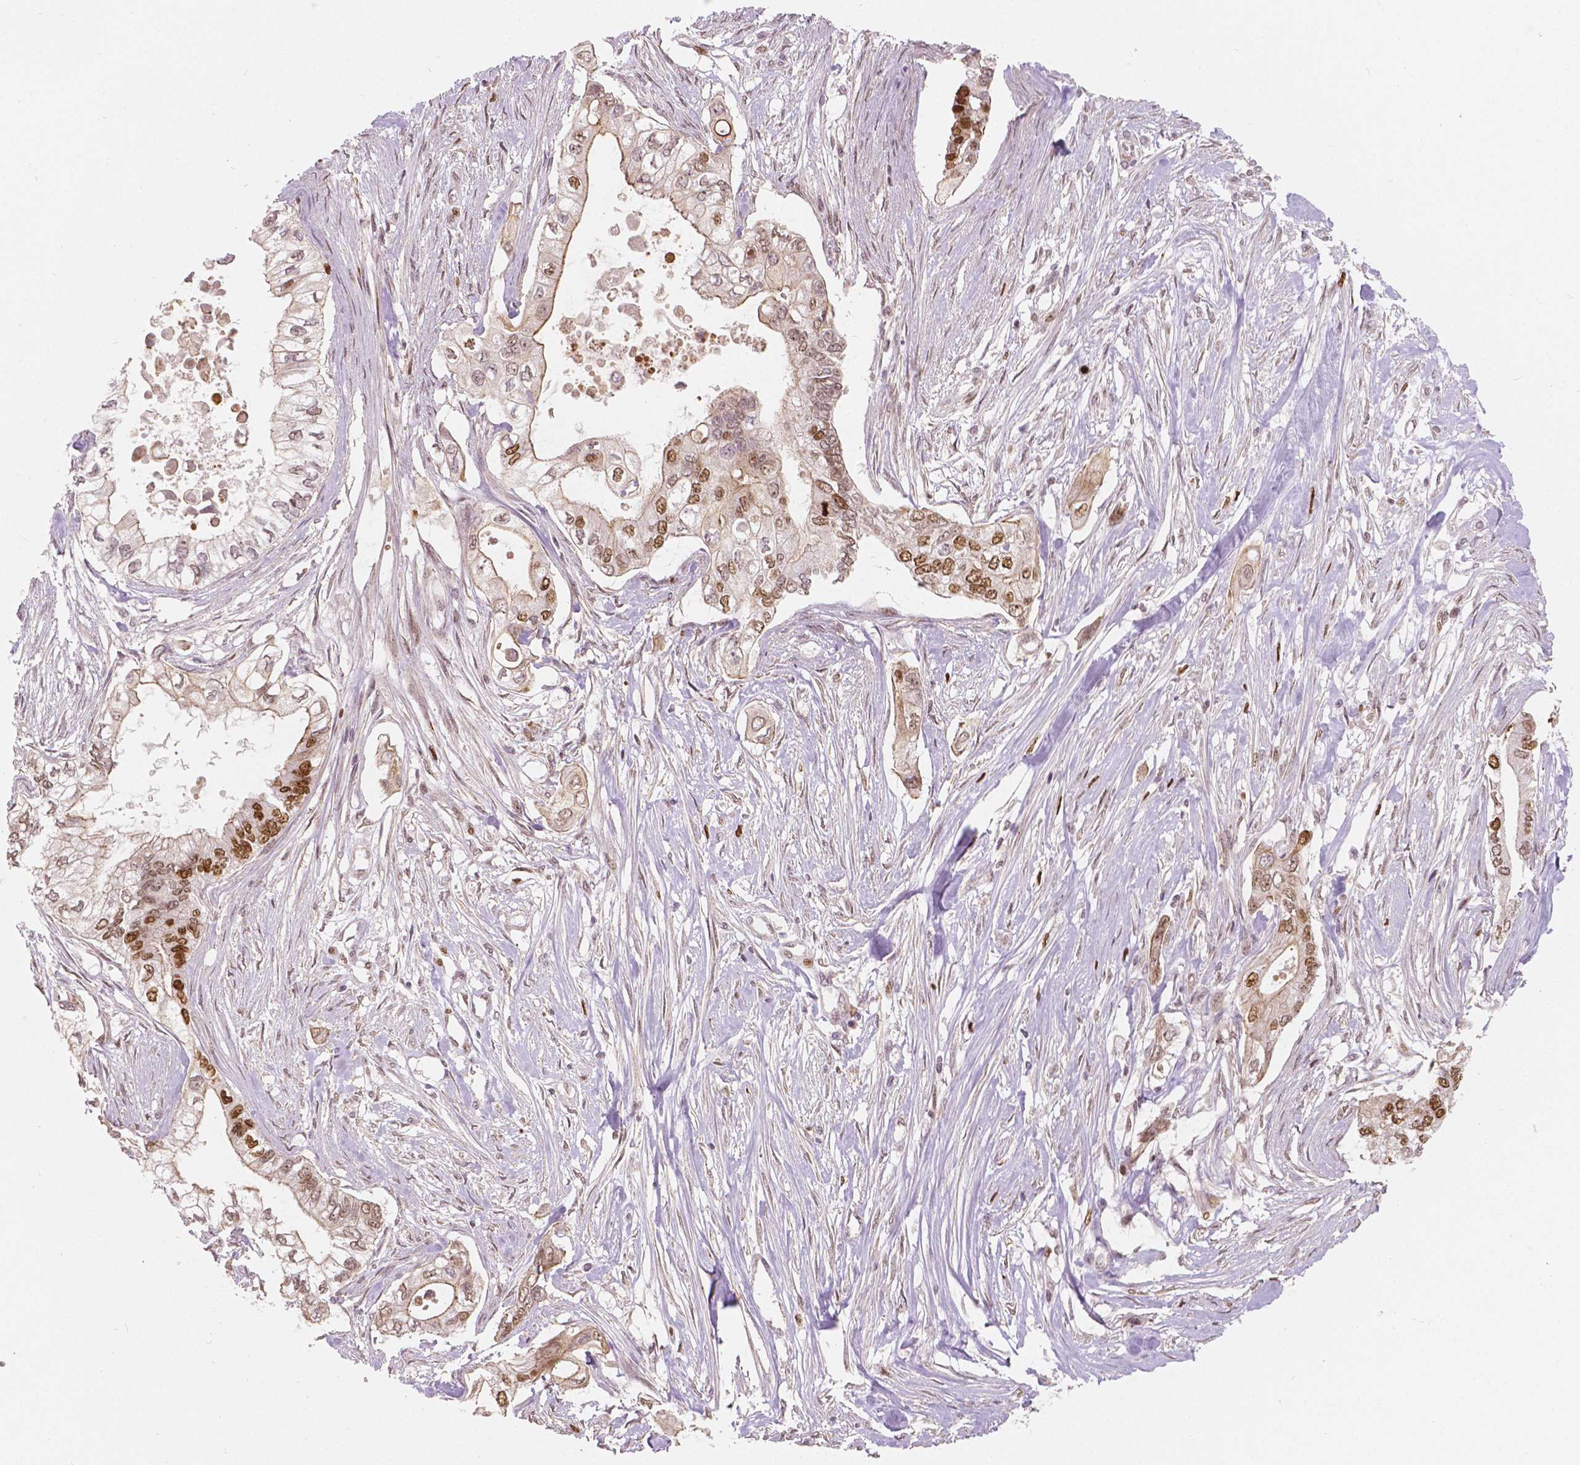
{"staining": {"intensity": "moderate", "quantity": ">75%", "location": "cytoplasmic/membranous,nuclear"}, "tissue": "pancreatic cancer", "cell_type": "Tumor cells", "image_type": "cancer", "snomed": [{"axis": "morphology", "description": "Adenocarcinoma, NOS"}, {"axis": "topography", "description": "Pancreas"}], "caption": "This histopathology image exhibits immunohistochemistry staining of pancreatic cancer, with medium moderate cytoplasmic/membranous and nuclear expression in approximately >75% of tumor cells.", "gene": "NSD2", "patient": {"sex": "female", "age": 63}}